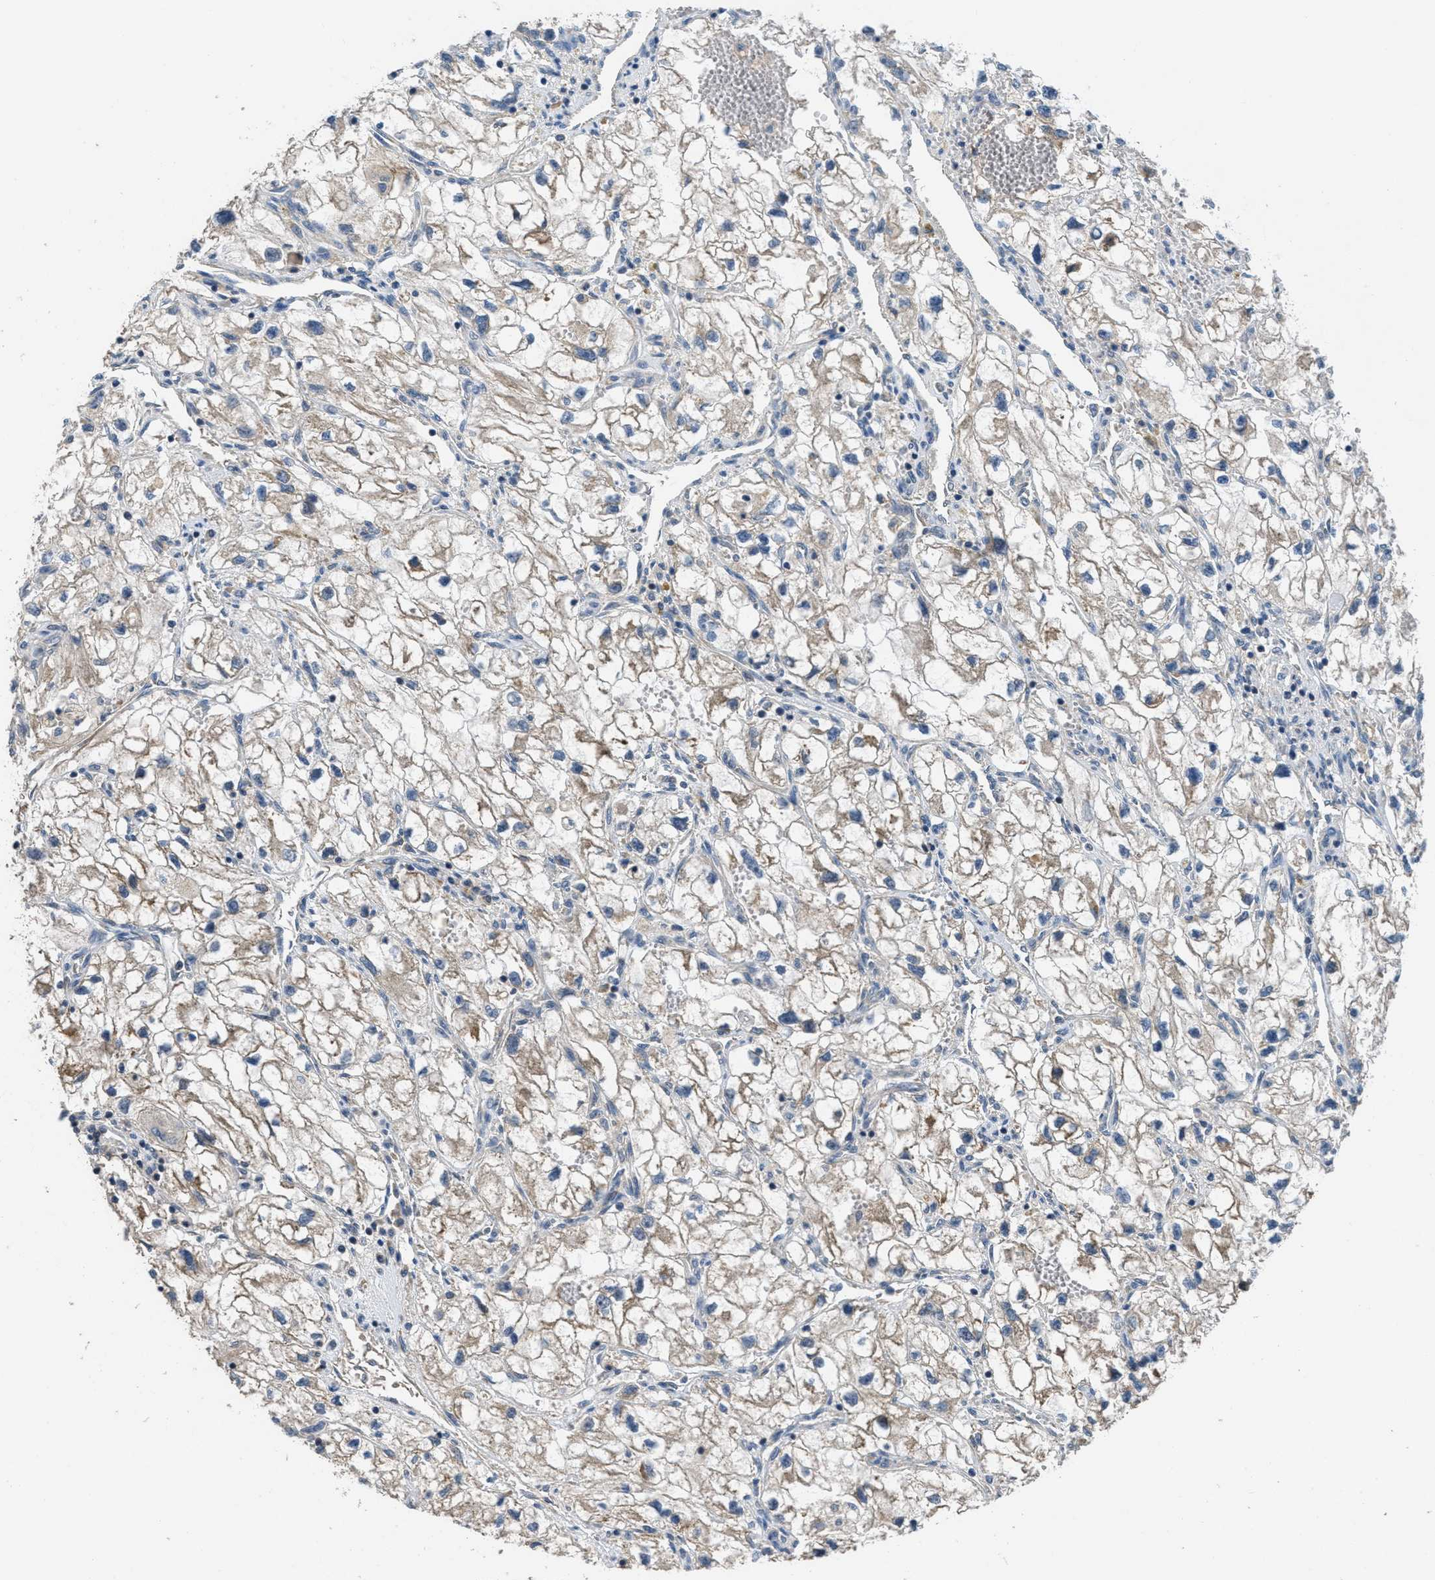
{"staining": {"intensity": "weak", "quantity": ">75%", "location": "cytoplasmic/membranous"}, "tissue": "renal cancer", "cell_type": "Tumor cells", "image_type": "cancer", "snomed": [{"axis": "morphology", "description": "Adenocarcinoma, NOS"}, {"axis": "topography", "description": "Kidney"}], "caption": "Renal adenocarcinoma tissue demonstrates weak cytoplasmic/membranous expression in approximately >75% of tumor cells, visualized by immunohistochemistry.", "gene": "NAT1", "patient": {"sex": "female", "age": 70}}